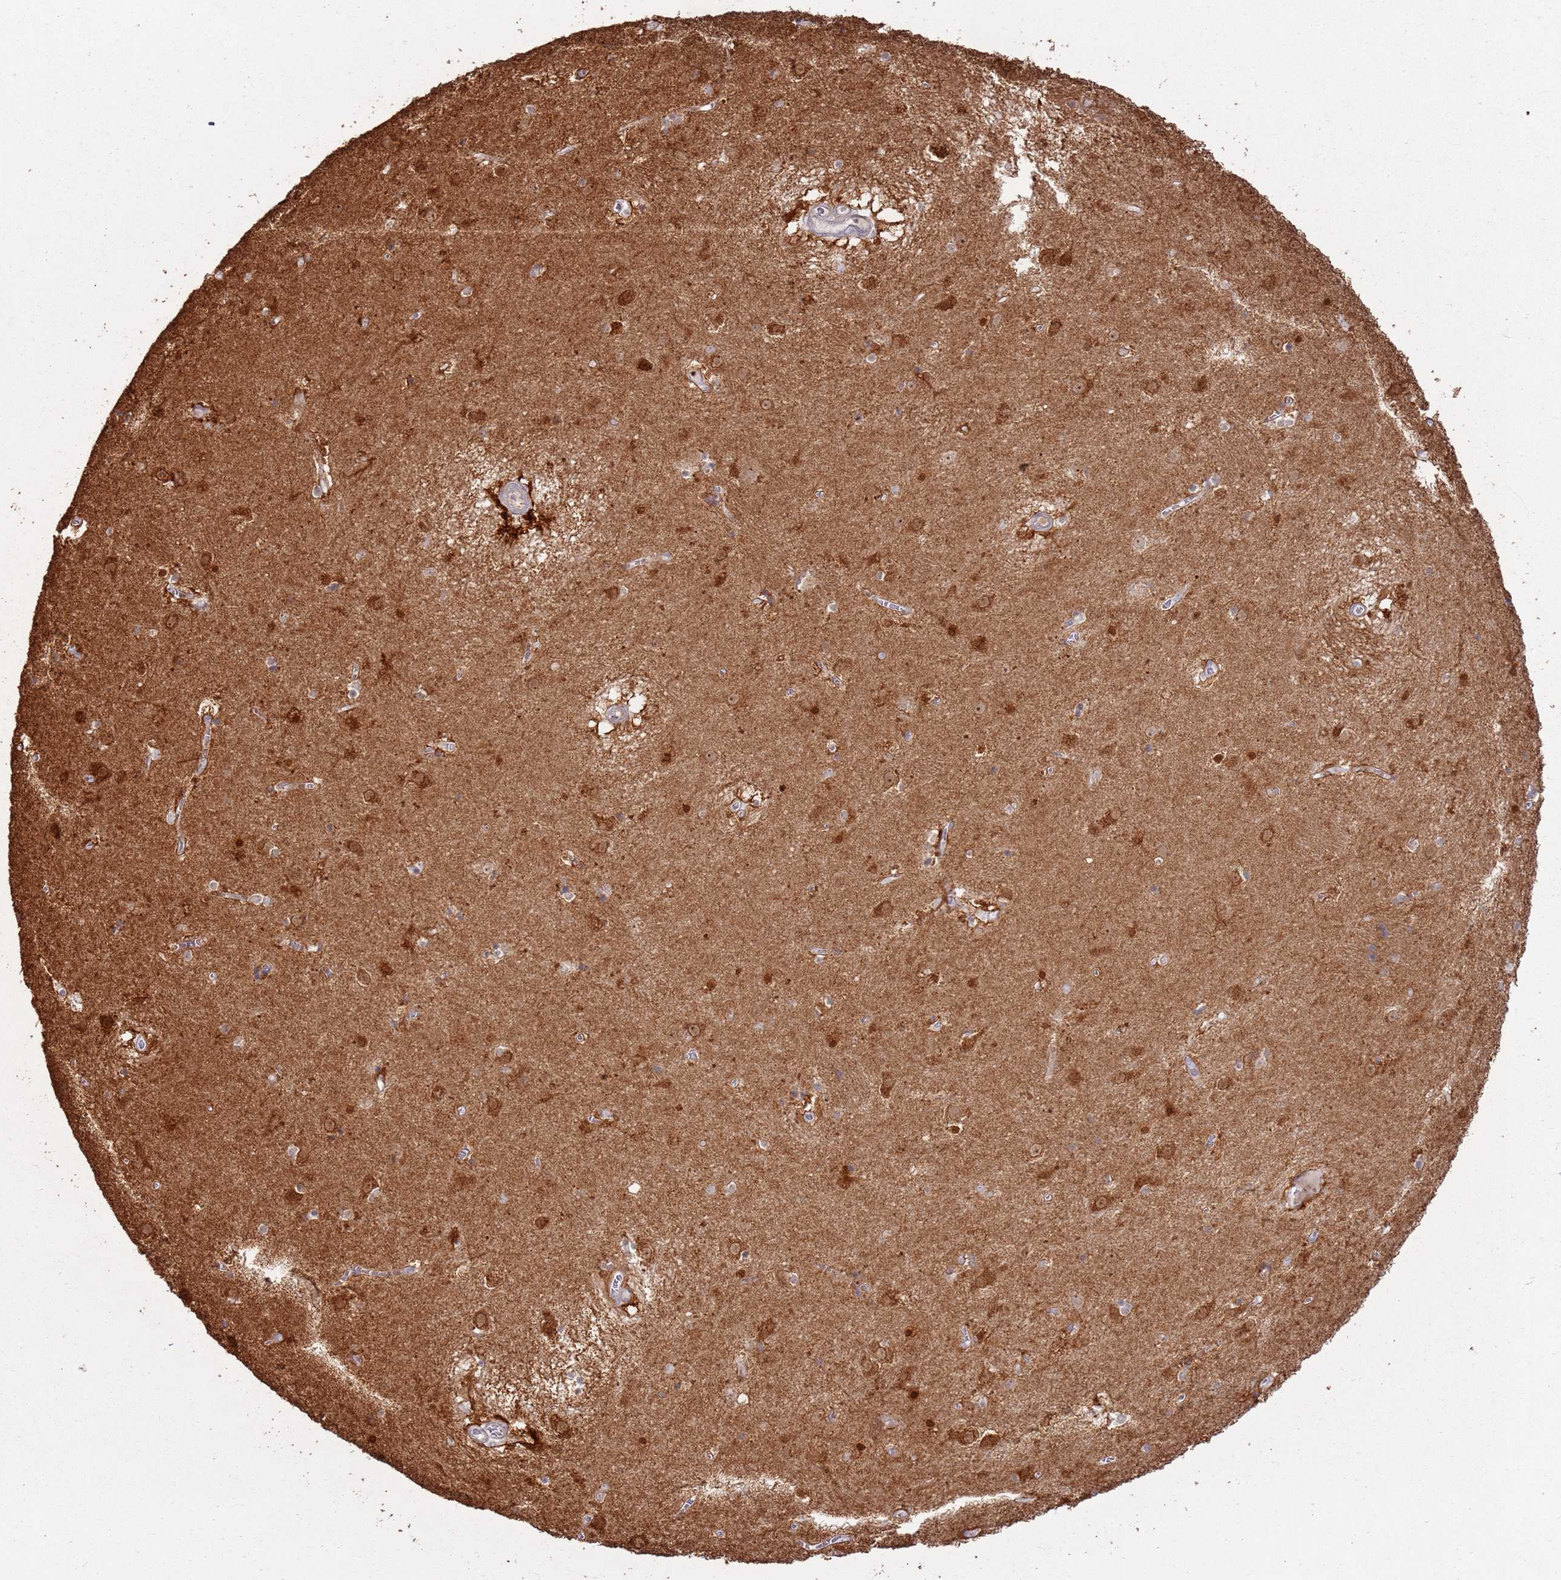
{"staining": {"intensity": "strong", "quantity": "<25%", "location": "cytoplasmic/membranous,nuclear"}, "tissue": "caudate", "cell_type": "Glial cells", "image_type": "normal", "snomed": [{"axis": "morphology", "description": "Normal tissue, NOS"}, {"axis": "topography", "description": "Lateral ventricle wall"}], "caption": "Immunohistochemical staining of unremarkable caudate reveals strong cytoplasmic/membranous,nuclear protein expression in about <25% of glial cells. Using DAB (3,3'-diaminobenzidine) (brown) and hematoxylin (blue) stains, captured at high magnification using brightfield microscopy.", "gene": "CNPY1", "patient": {"sex": "male", "age": 70}}